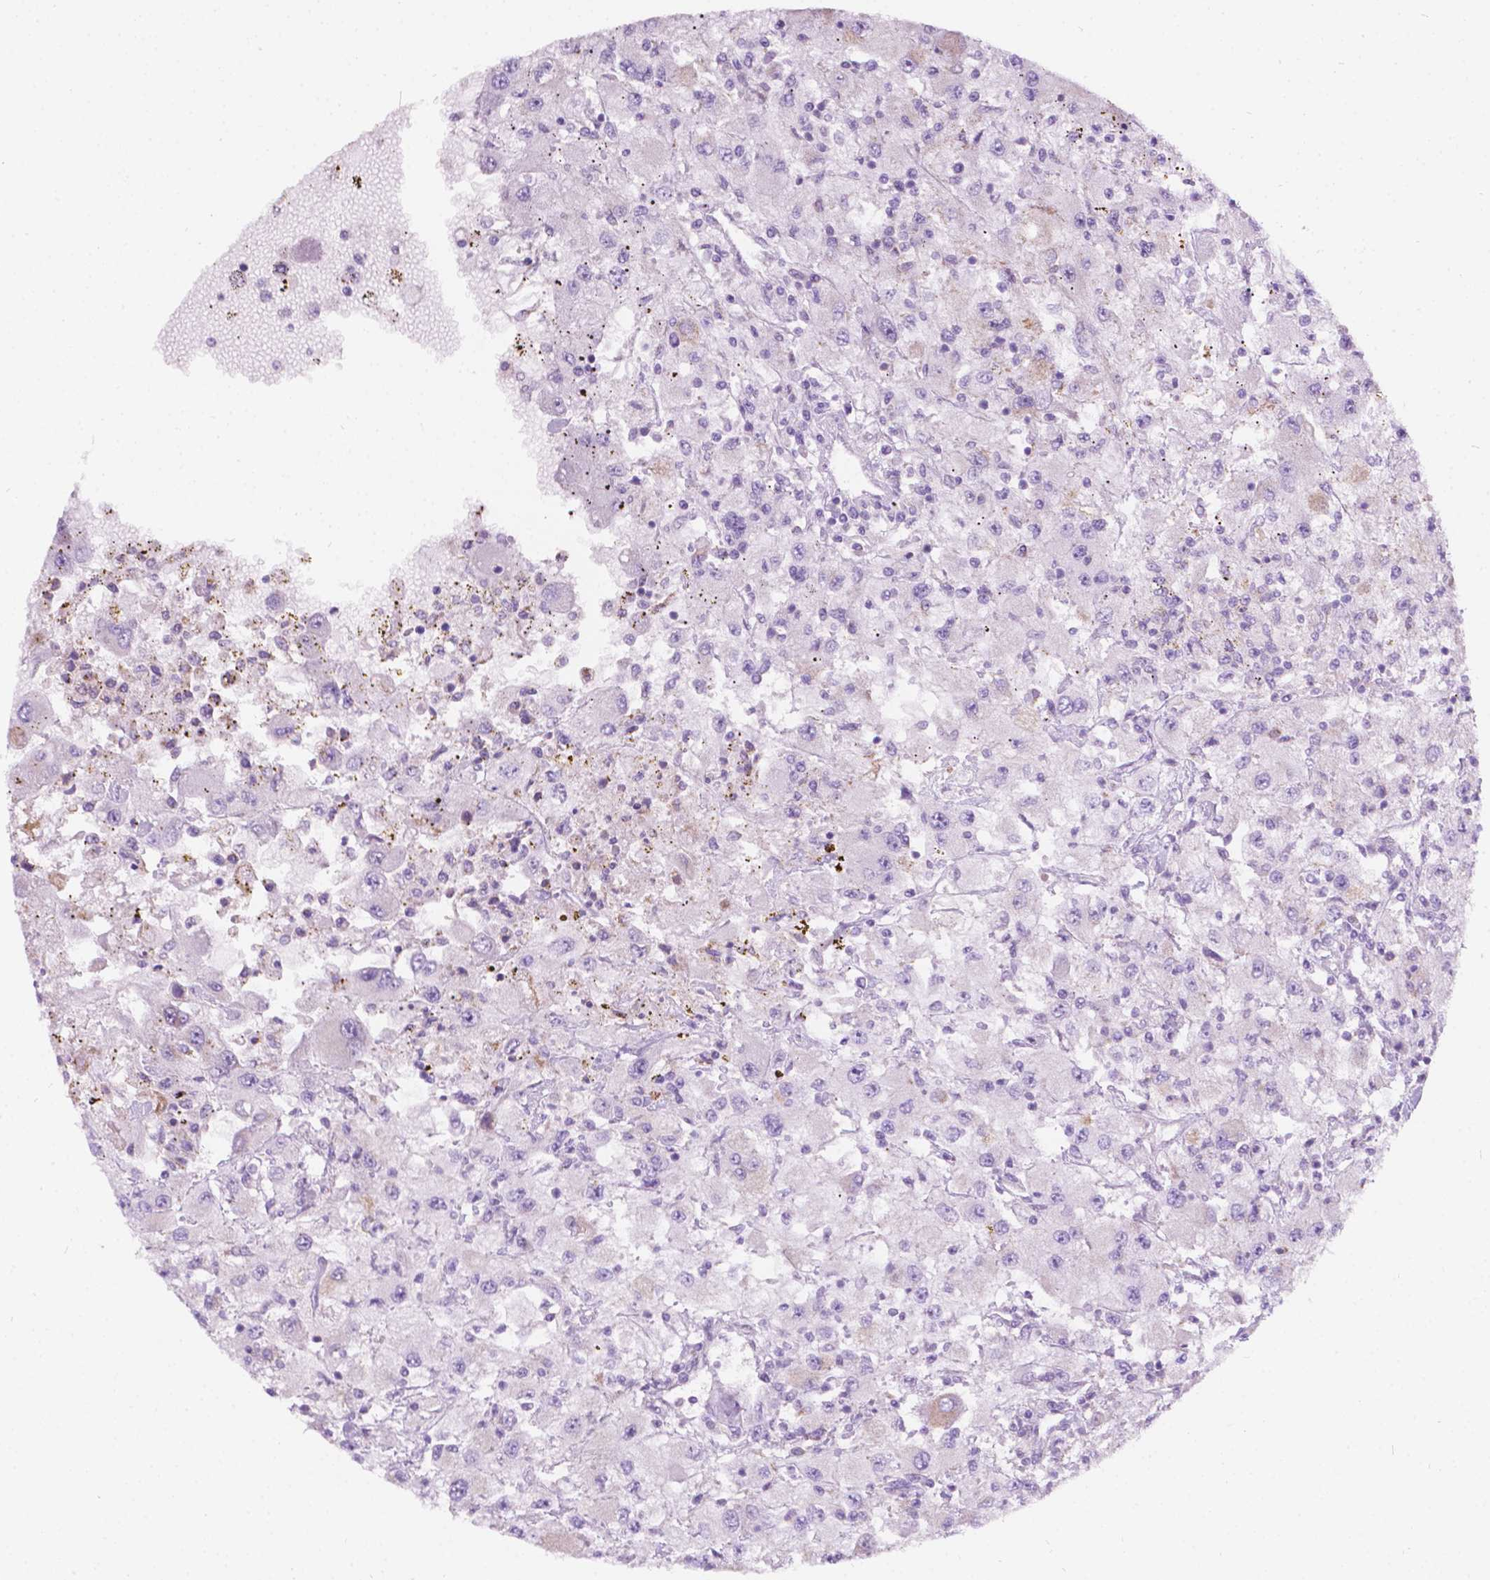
{"staining": {"intensity": "negative", "quantity": "none", "location": "none"}, "tissue": "renal cancer", "cell_type": "Tumor cells", "image_type": "cancer", "snomed": [{"axis": "morphology", "description": "Adenocarcinoma, NOS"}, {"axis": "topography", "description": "Kidney"}], "caption": "Tumor cells show no significant protein expression in adenocarcinoma (renal). Nuclei are stained in blue.", "gene": "NOS1AP", "patient": {"sex": "female", "age": 67}}